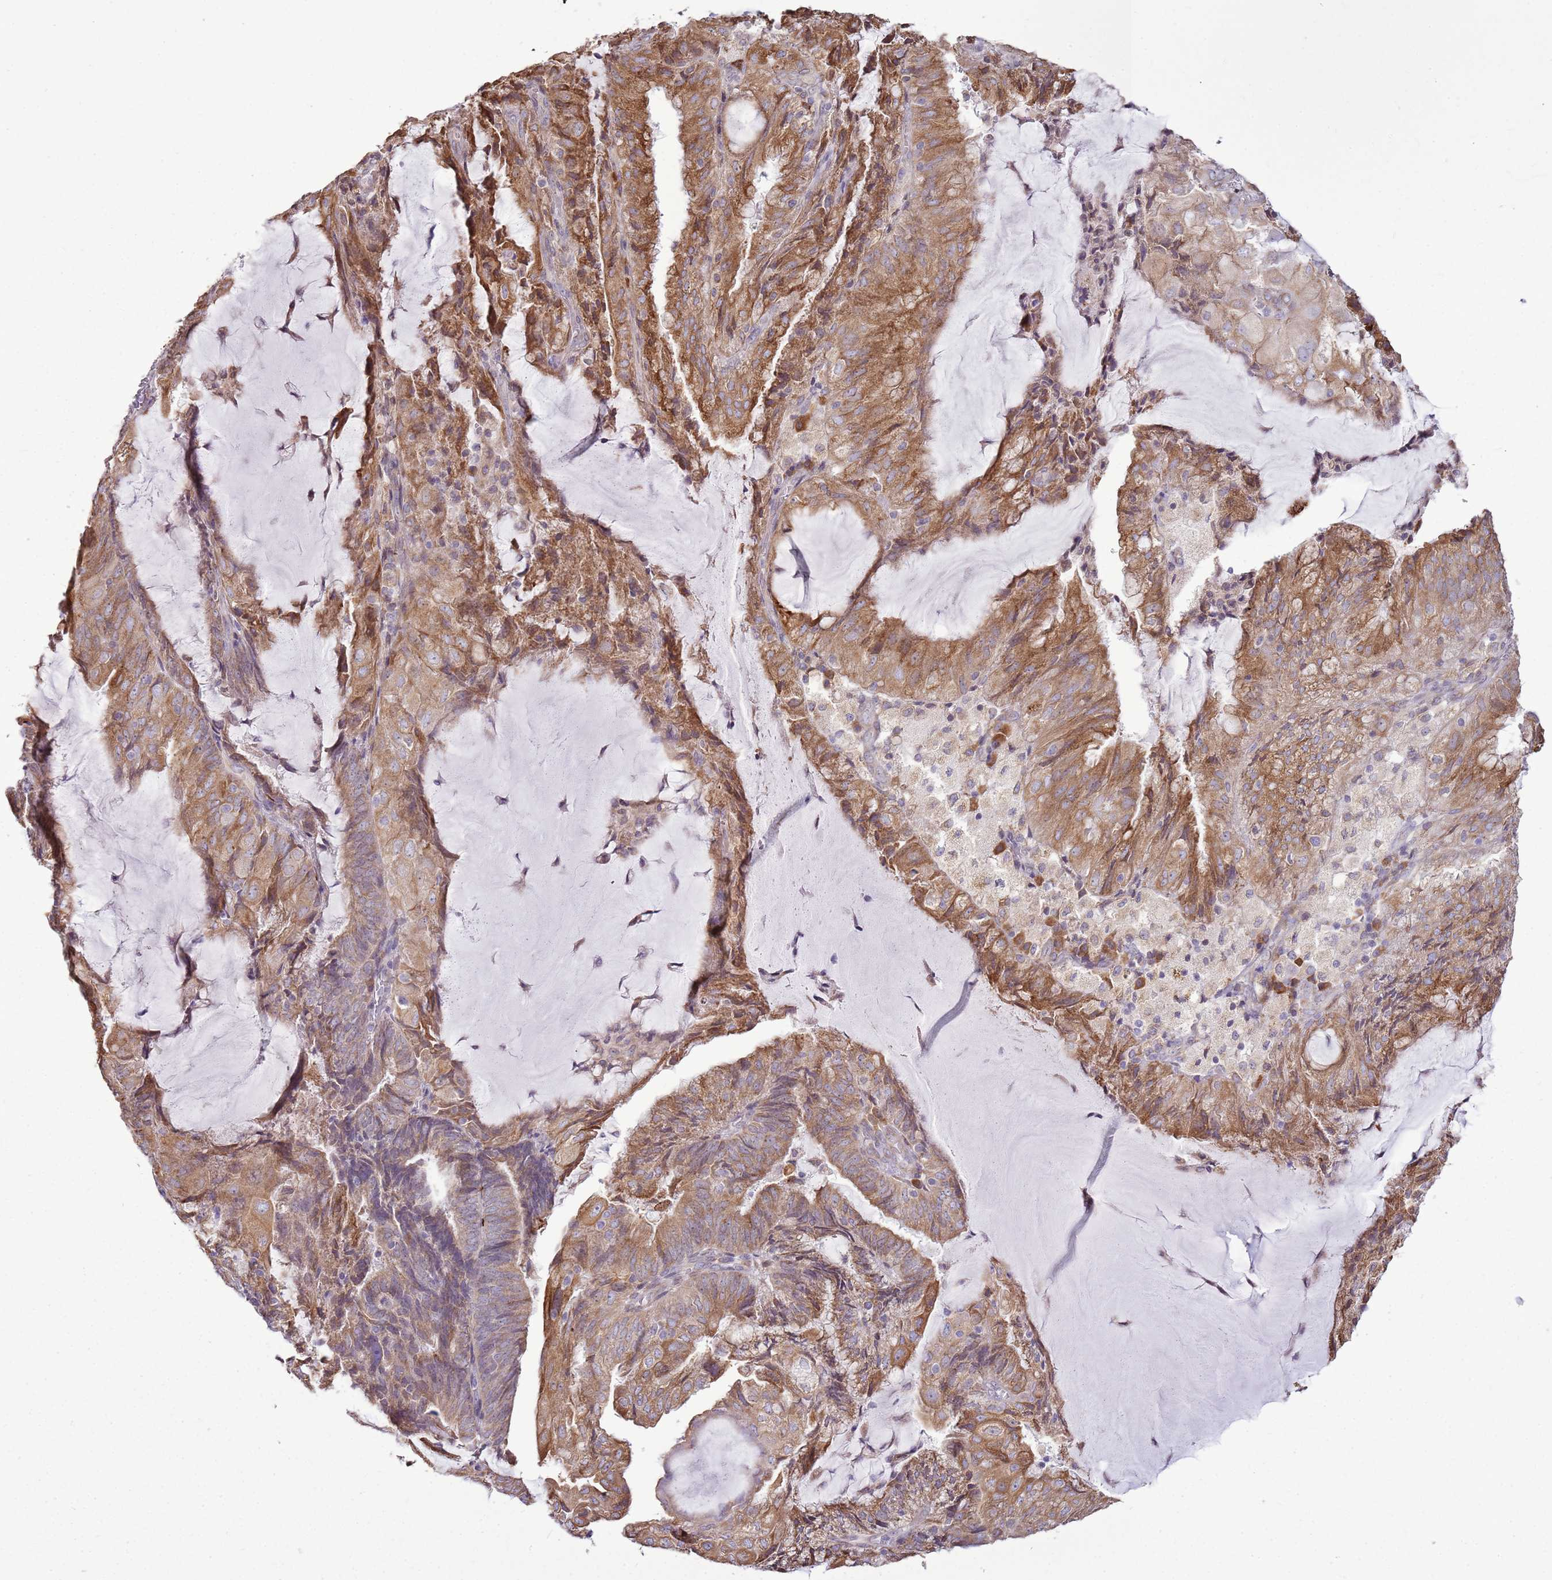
{"staining": {"intensity": "moderate", "quantity": ">75%", "location": "cytoplasmic/membranous"}, "tissue": "endometrial cancer", "cell_type": "Tumor cells", "image_type": "cancer", "snomed": [{"axis": "morphology", "description": "Adenocarcinoma, NOS"}, {"axis": "topography", "description": "Endometrium"}], "caption": "IHC (DAB) staining of adenocarcinoma (endometrial) demonstrates moderate cytoplasmic/membranous protein expression in about >75% of tumor cells. The staining is performed using DAB (3,3'-diaminobenzidine) brown chromogen to label protein expression. The nuclei are counter-stained blue using hematoxylin.", "gene": "TMED10", "patient": {"sex": "female", "age": 81}}